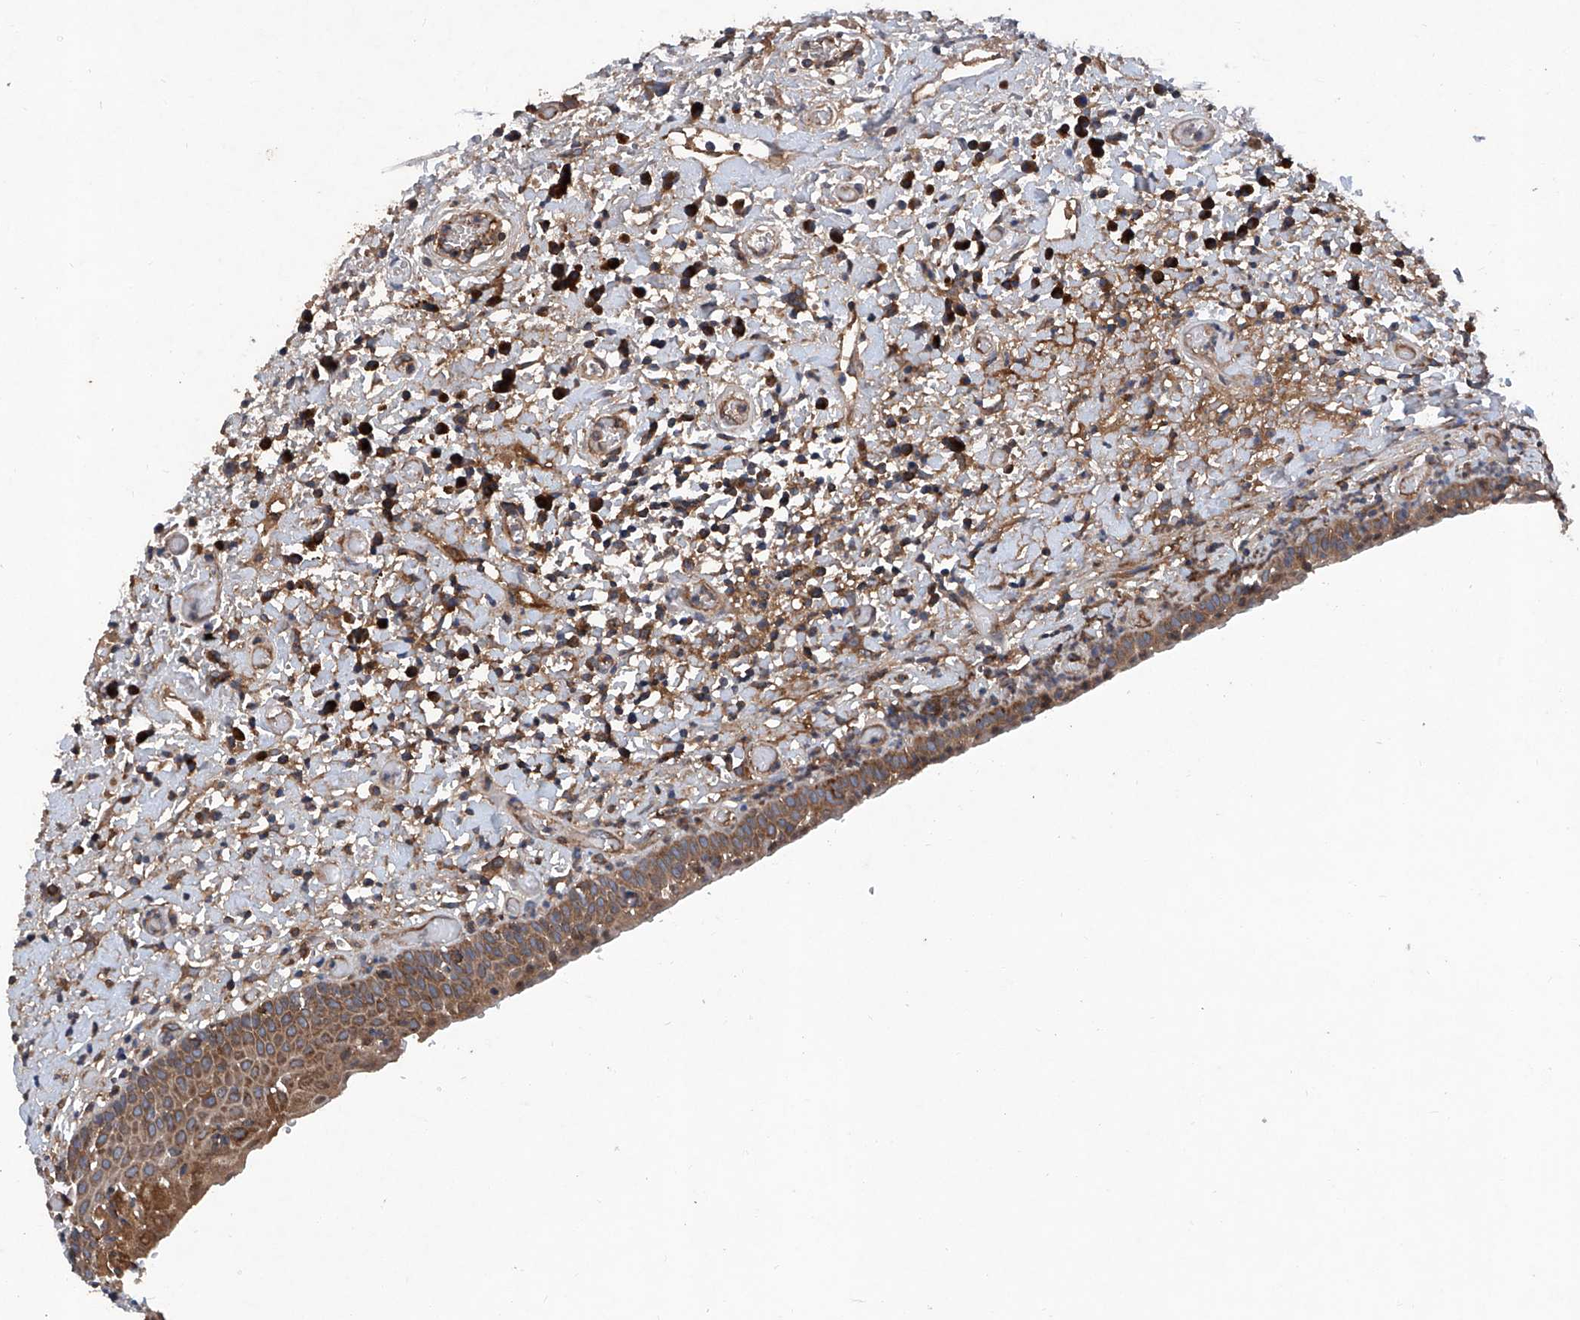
{"staining": {"intensity": "moderate", "quantity": ">75%", "location": "cytoplasmic/membranous"}, "tissue": "oral mucosa", "cell_type": "Squamous epithelial cells", "image_type": "normal", "snomed": [{"axis": "morphology", "description": "Normal tissue, NOS"}, {"axis": "topography", "description": "Oral tissue"}], "caption": "This is an image of immunohistochemistry staining of unremarkable oral mucosa, which shows moderate positivity in the cytoplasmic/membranous of squamous epithelial cells.", "gene": "ASCC3", "patient": {"sex": "female", "age": 76}}